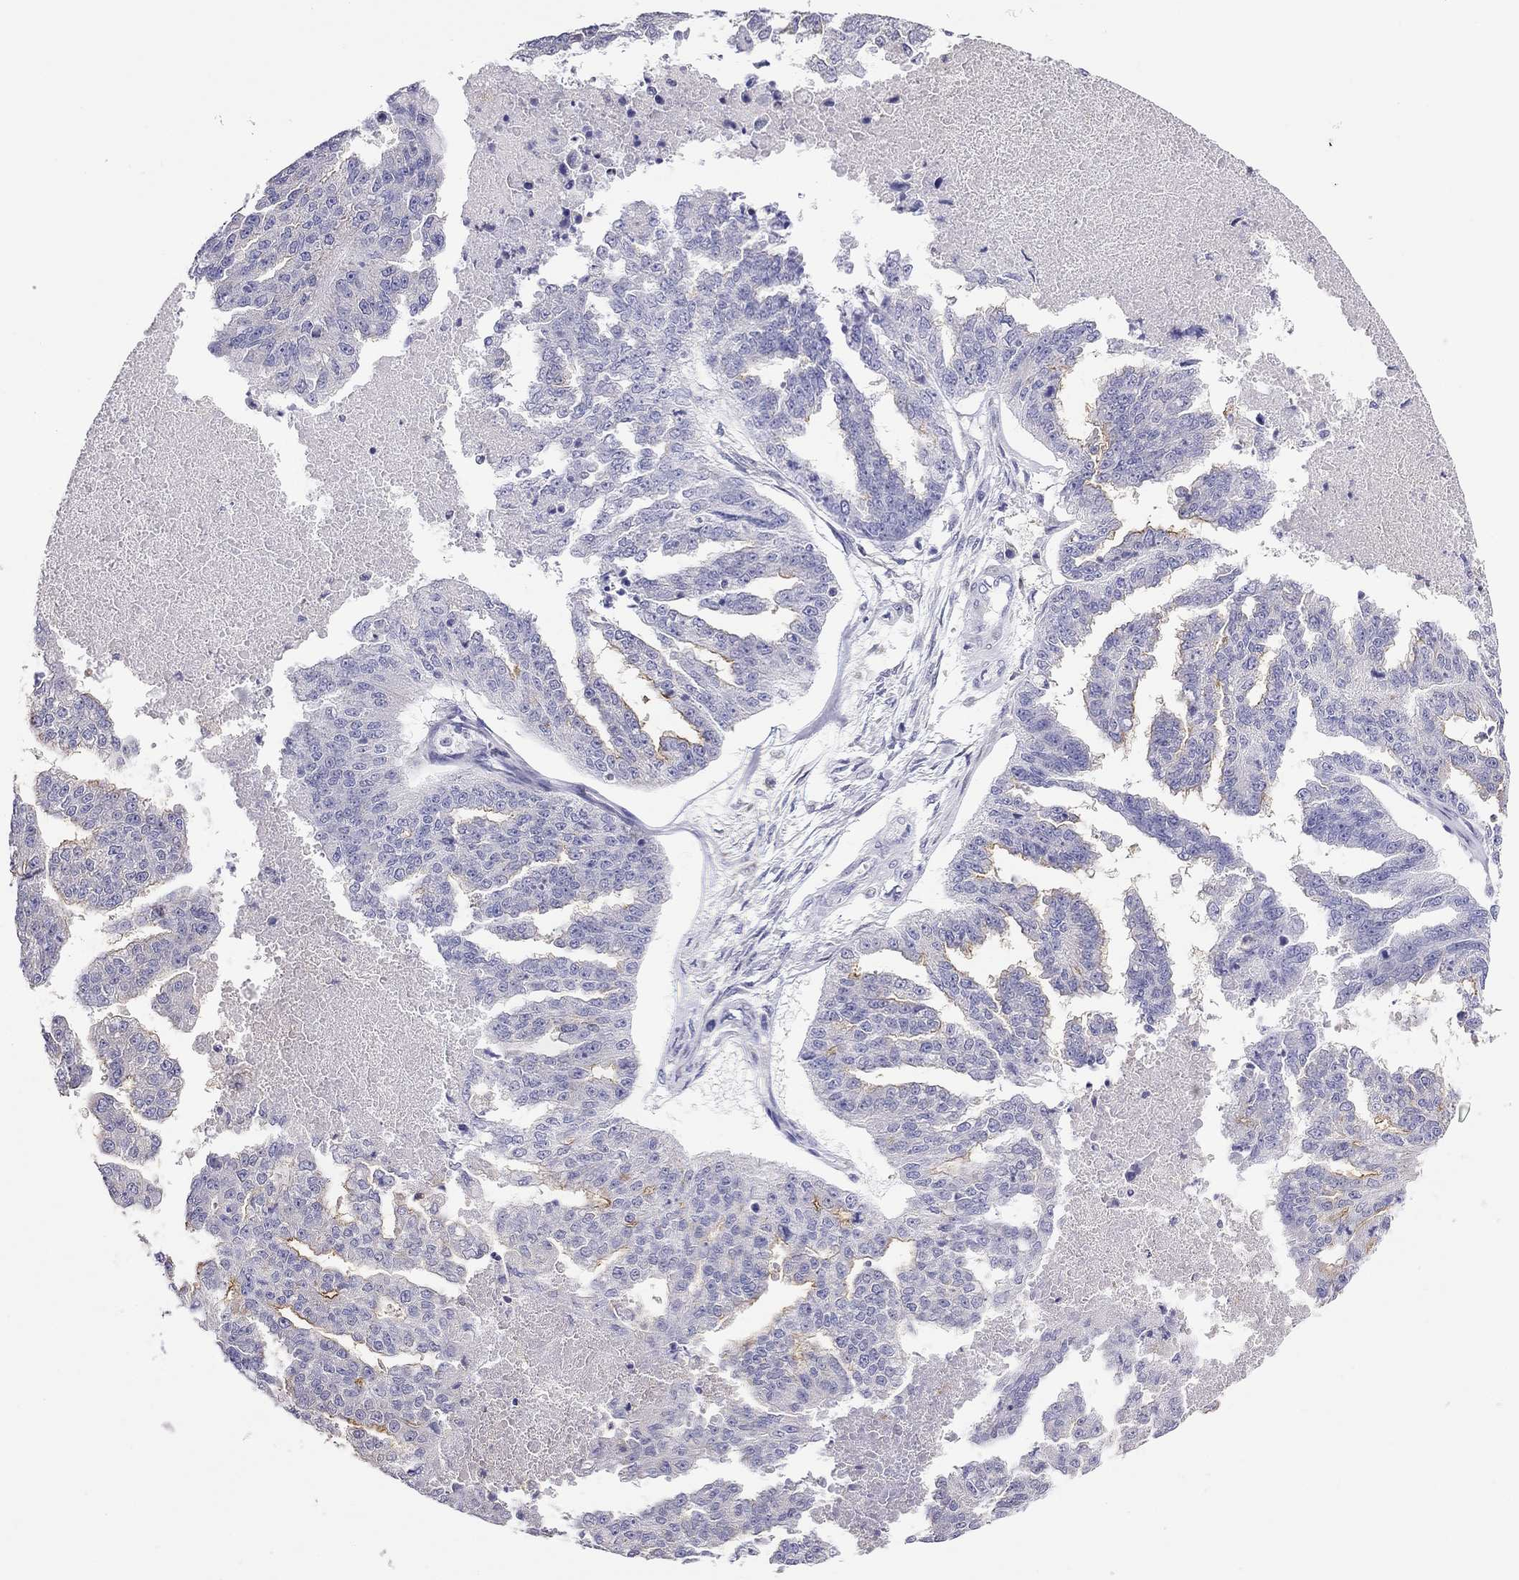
{"staining": {"intensity": "weak", "quantity": "<25%", "location": "cytoplasmic/membranous"}, "tissue": "ovarian cancer", "cell_type": "Tumor cells", "image_type": "cancer", "snomed": [{"axis": "morphology", "description": "Cystadenocarcinoma, serous, NOS"}, {"axis": "topography", "description": "Ovary"}], "caption": "A high-resolution histopathology image shows IHC staining of ovarian cancer, which demonstrates no significant staining in tumor cells.", "gene": "SLC46A2", "patient": {"sex": "female", "age": 58}}